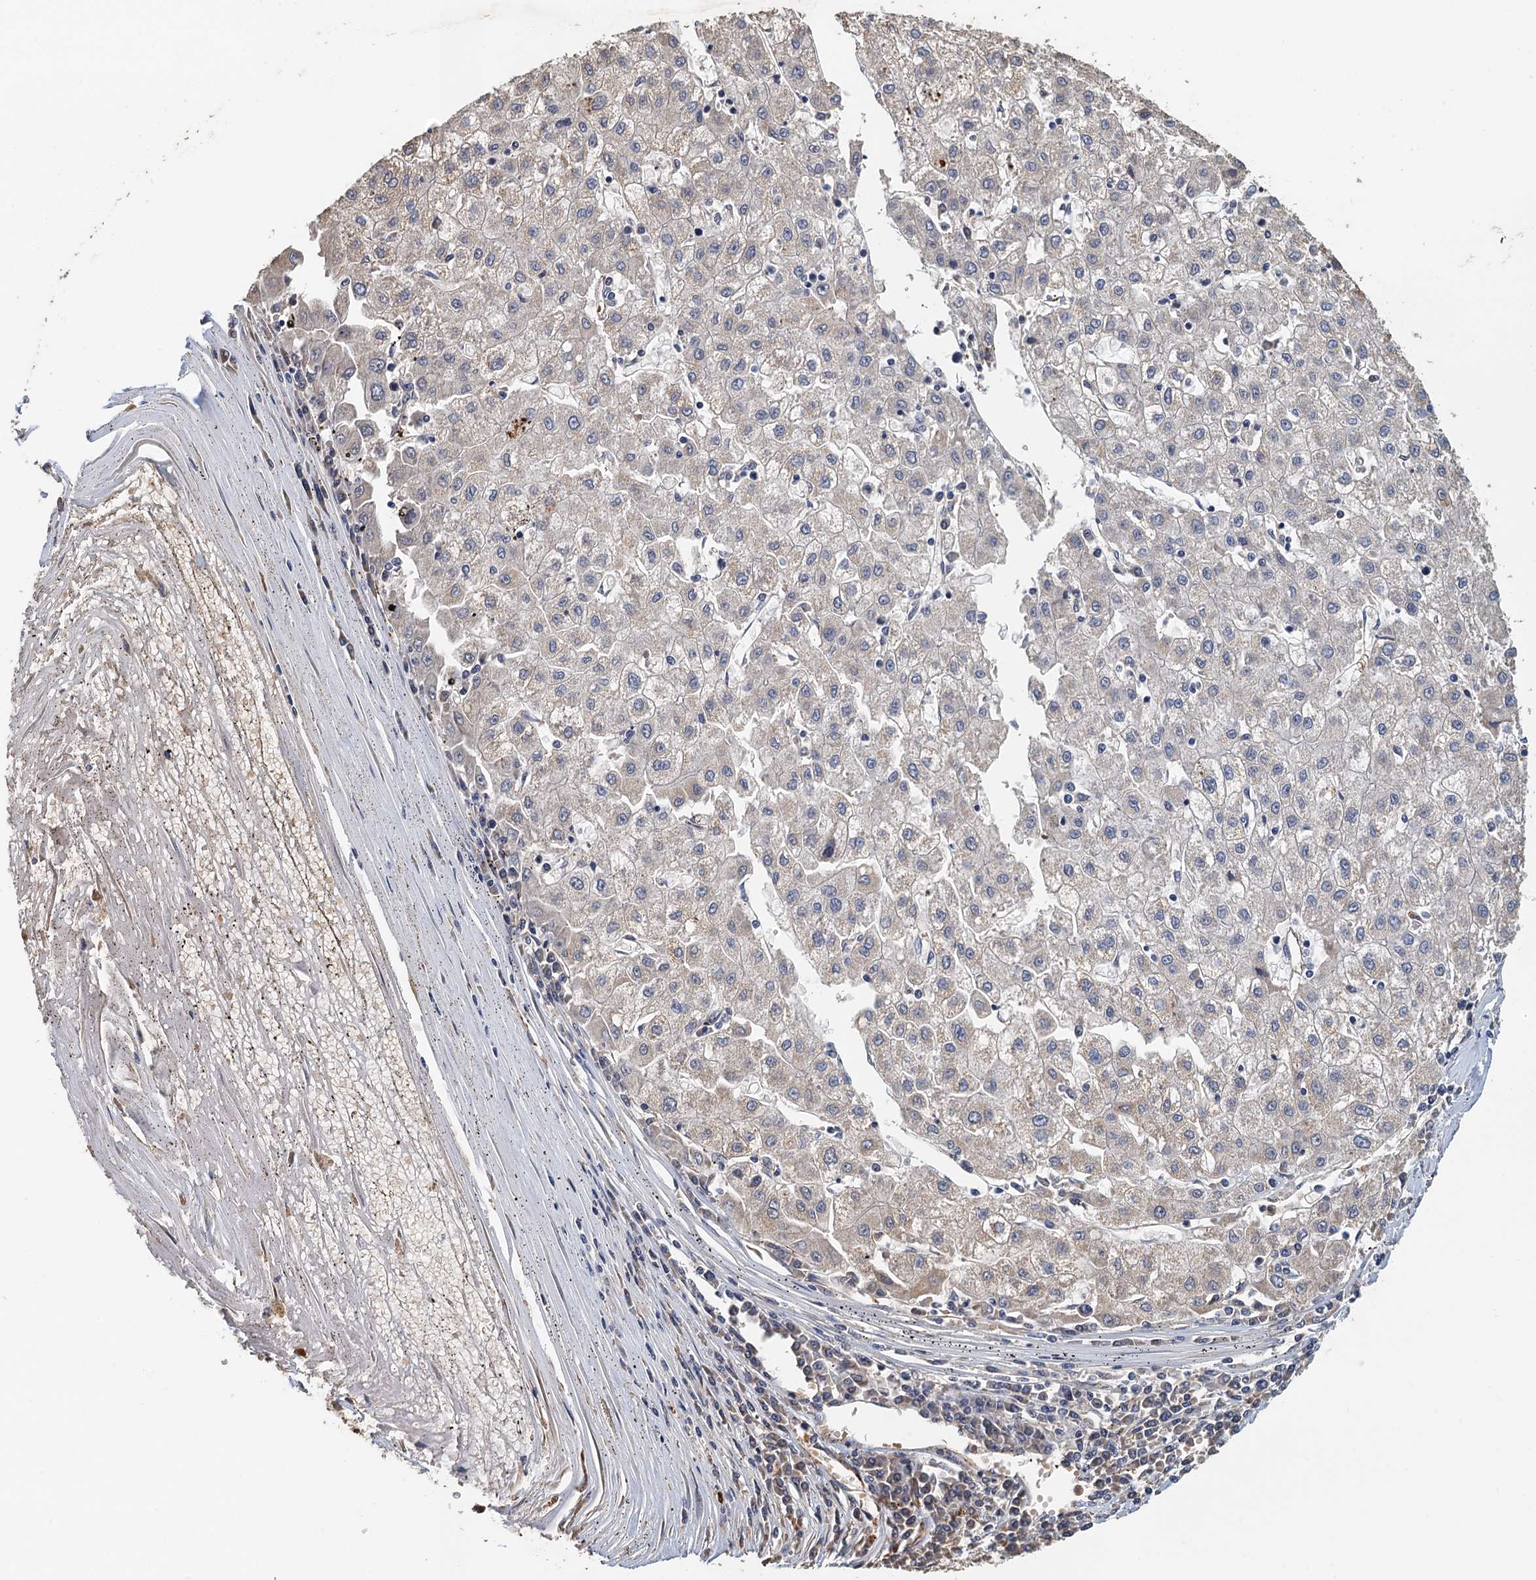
{"staining": {"intensity": "negative", "quantity": "none", "location": "none"}, "tissue": "liver cancer", "cell_type": "Tumor cells", "image_type": "cancer", "snomed": [{"axis": "morphology", "description": "Carcinoma, Hepatocellular, NOS"}, {"axis": "topography", "description": "Liver"}], "caption": "This is an immunohistochemistry micrograph of human liver hepatocellular carcinoma. There is no expression in tumor cells.", "gene": "ACSBG1", "patient": {"sex": "male", "age": 72}}